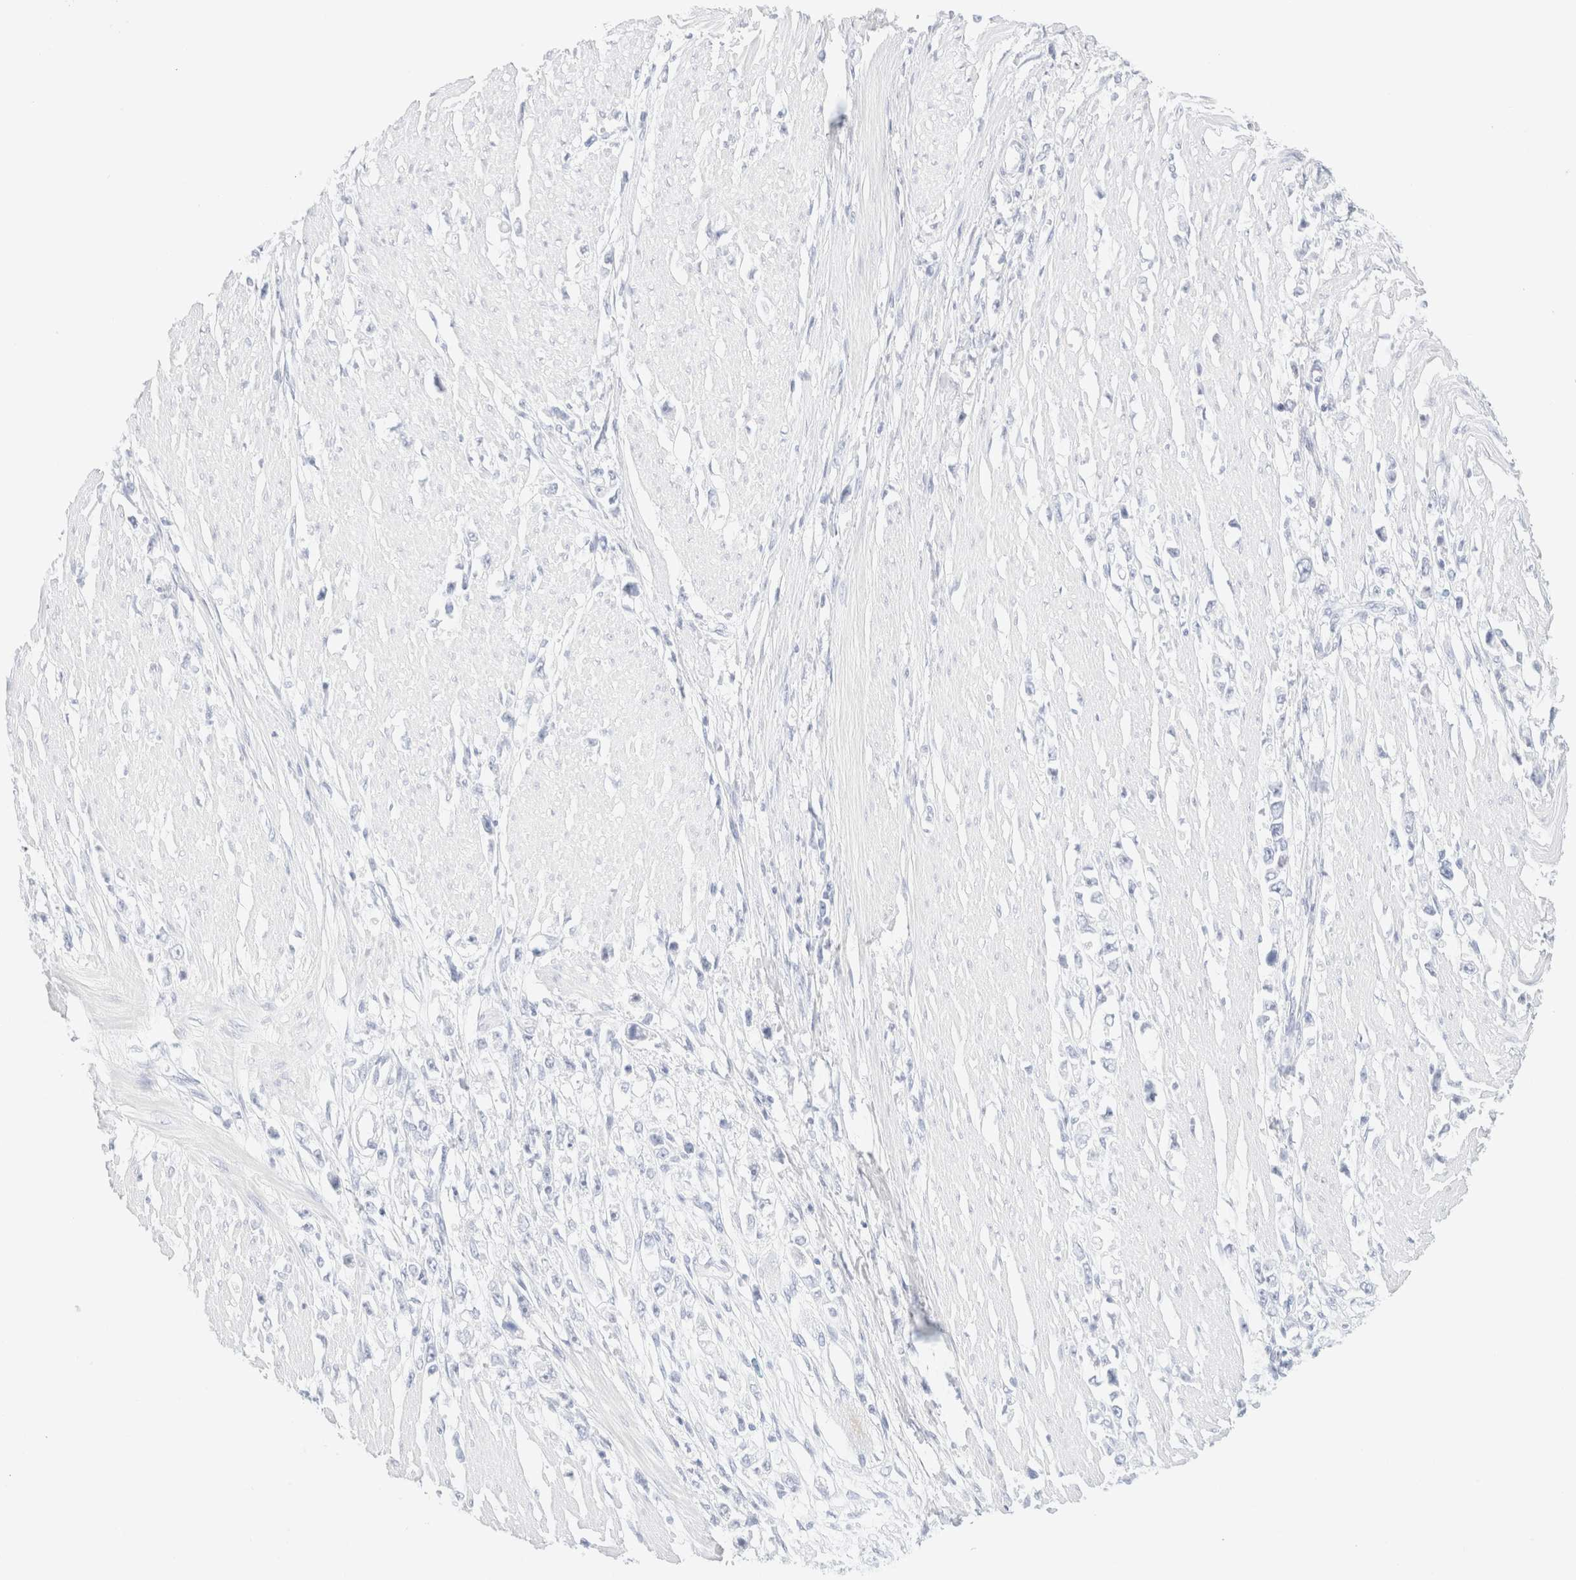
{"staining": {"intensity": "negative", "quantity": "none", "location": "none"}, "tissue": "stomach cancer", "cell_type": "Tumor cells", "image_type": "cancer", "snomed": [{"axis": "morphology", "description": "Adenocarcinoma, NOS"}, {"axis": "topography", "description": "Stomach"}], "caption": "This photomicrograph is of stomach cancer (adenocarcinoma) stained with IHC to label a protein in brown with the nuclei are counter-stained blue. There is no expression in tumor cells. The staining is performed using DAB brown chromogen with nuclei counter-stained in using hematoxylin.", "gene": "KRT15", "patient": {"sex": "female", "age": 59}}